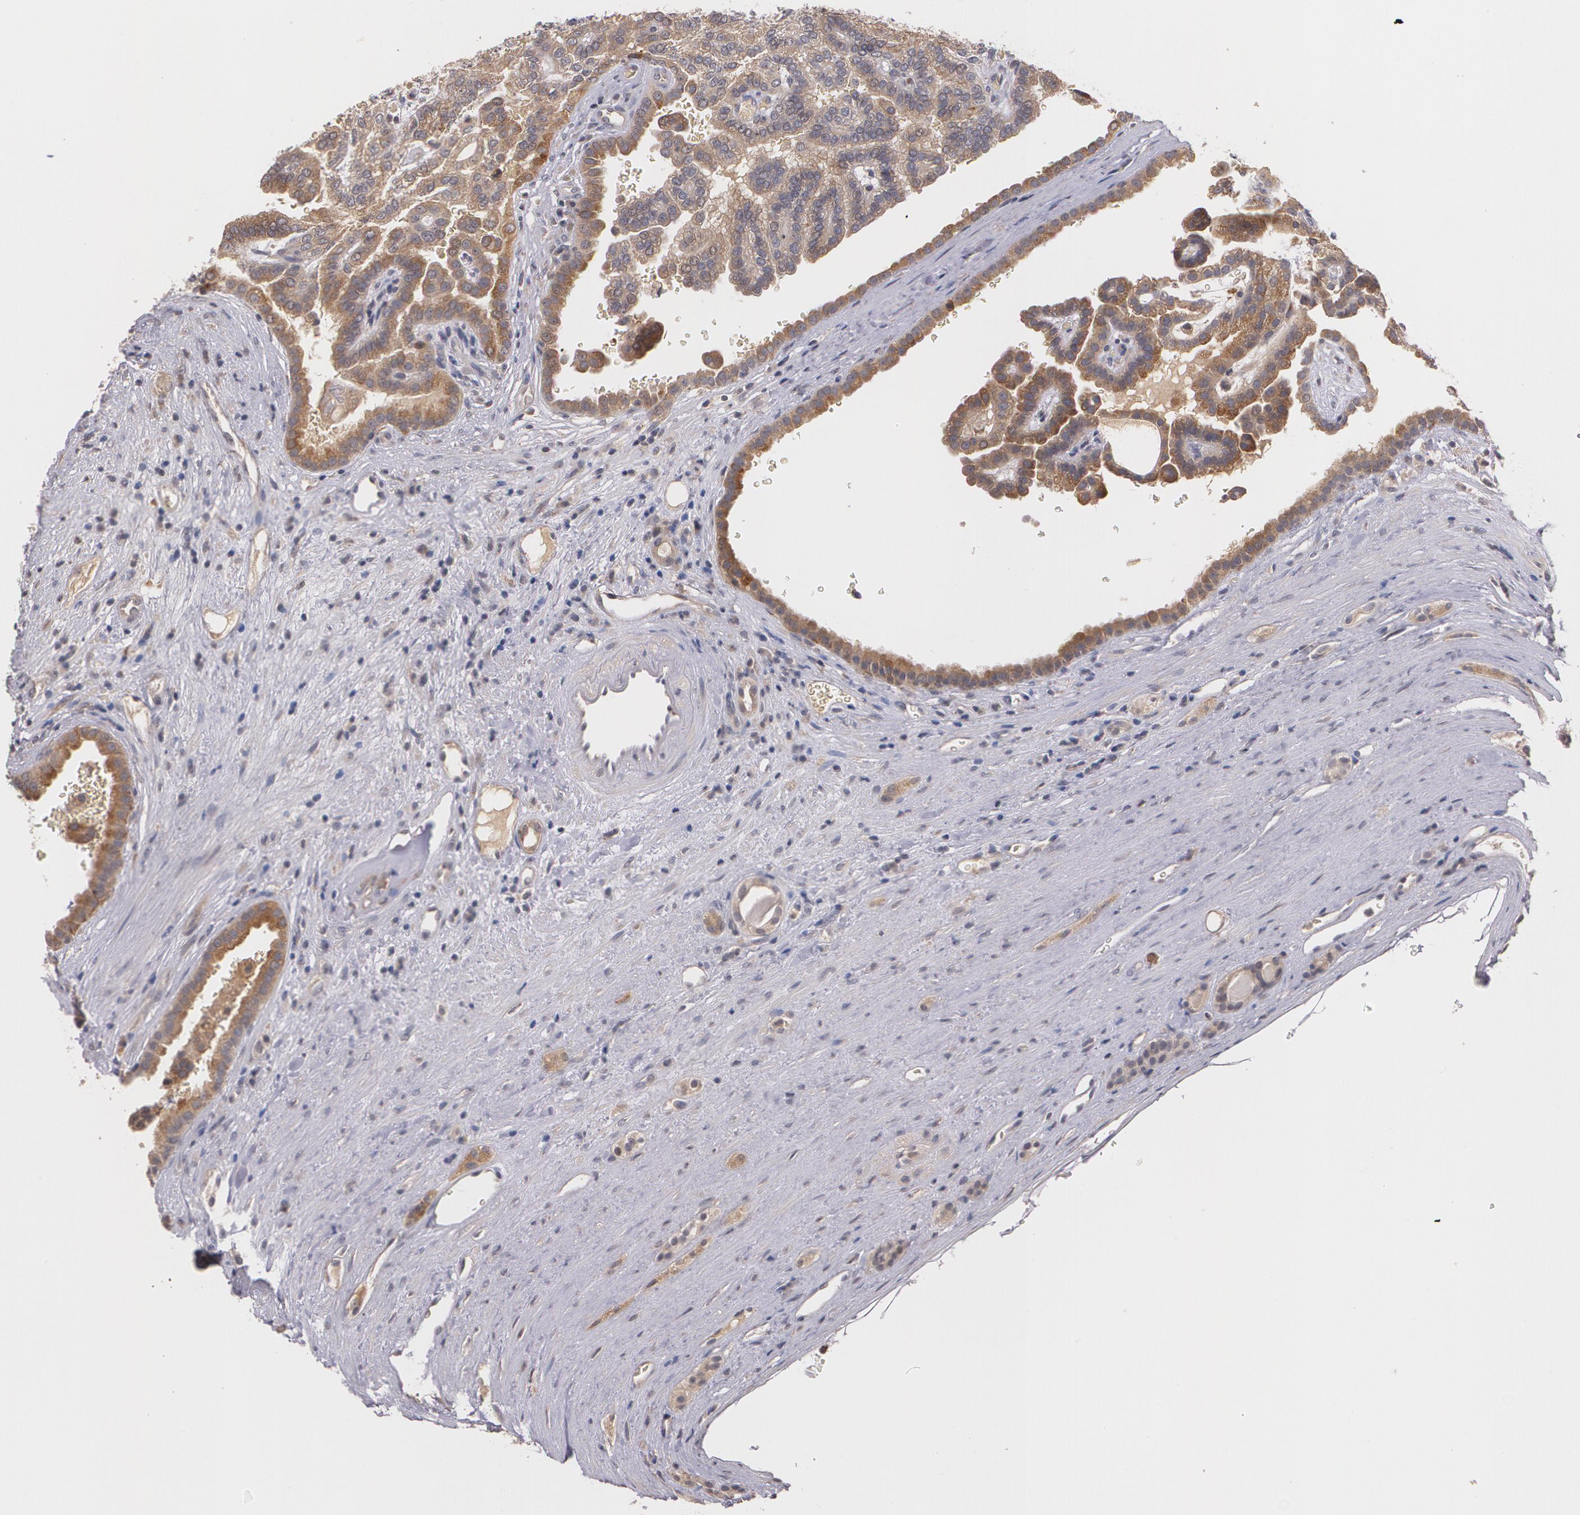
{"staining": {"intensity": "moderate", "quantity": "25%-75%", "location": "cytoplasmic/membranous"}, "tissue": "renal cancer", "cell_type": "Tumor cells", "image_type": "cancer", "snomed": [{"axis": "morphology", "description": "Adenocarcinoma, NOS"}, {"axis": "topography", "description": "Kidney"}], "caption": "Immunohistochemical staining of renal cancer (adenocarcinoma) displays medium levels of moderate cytoplasmic/membranous staining in approximately 25%-75% of tumor cells.", "gene": "IFNGR2", "patient": {"sex": "male", "age": 61}}